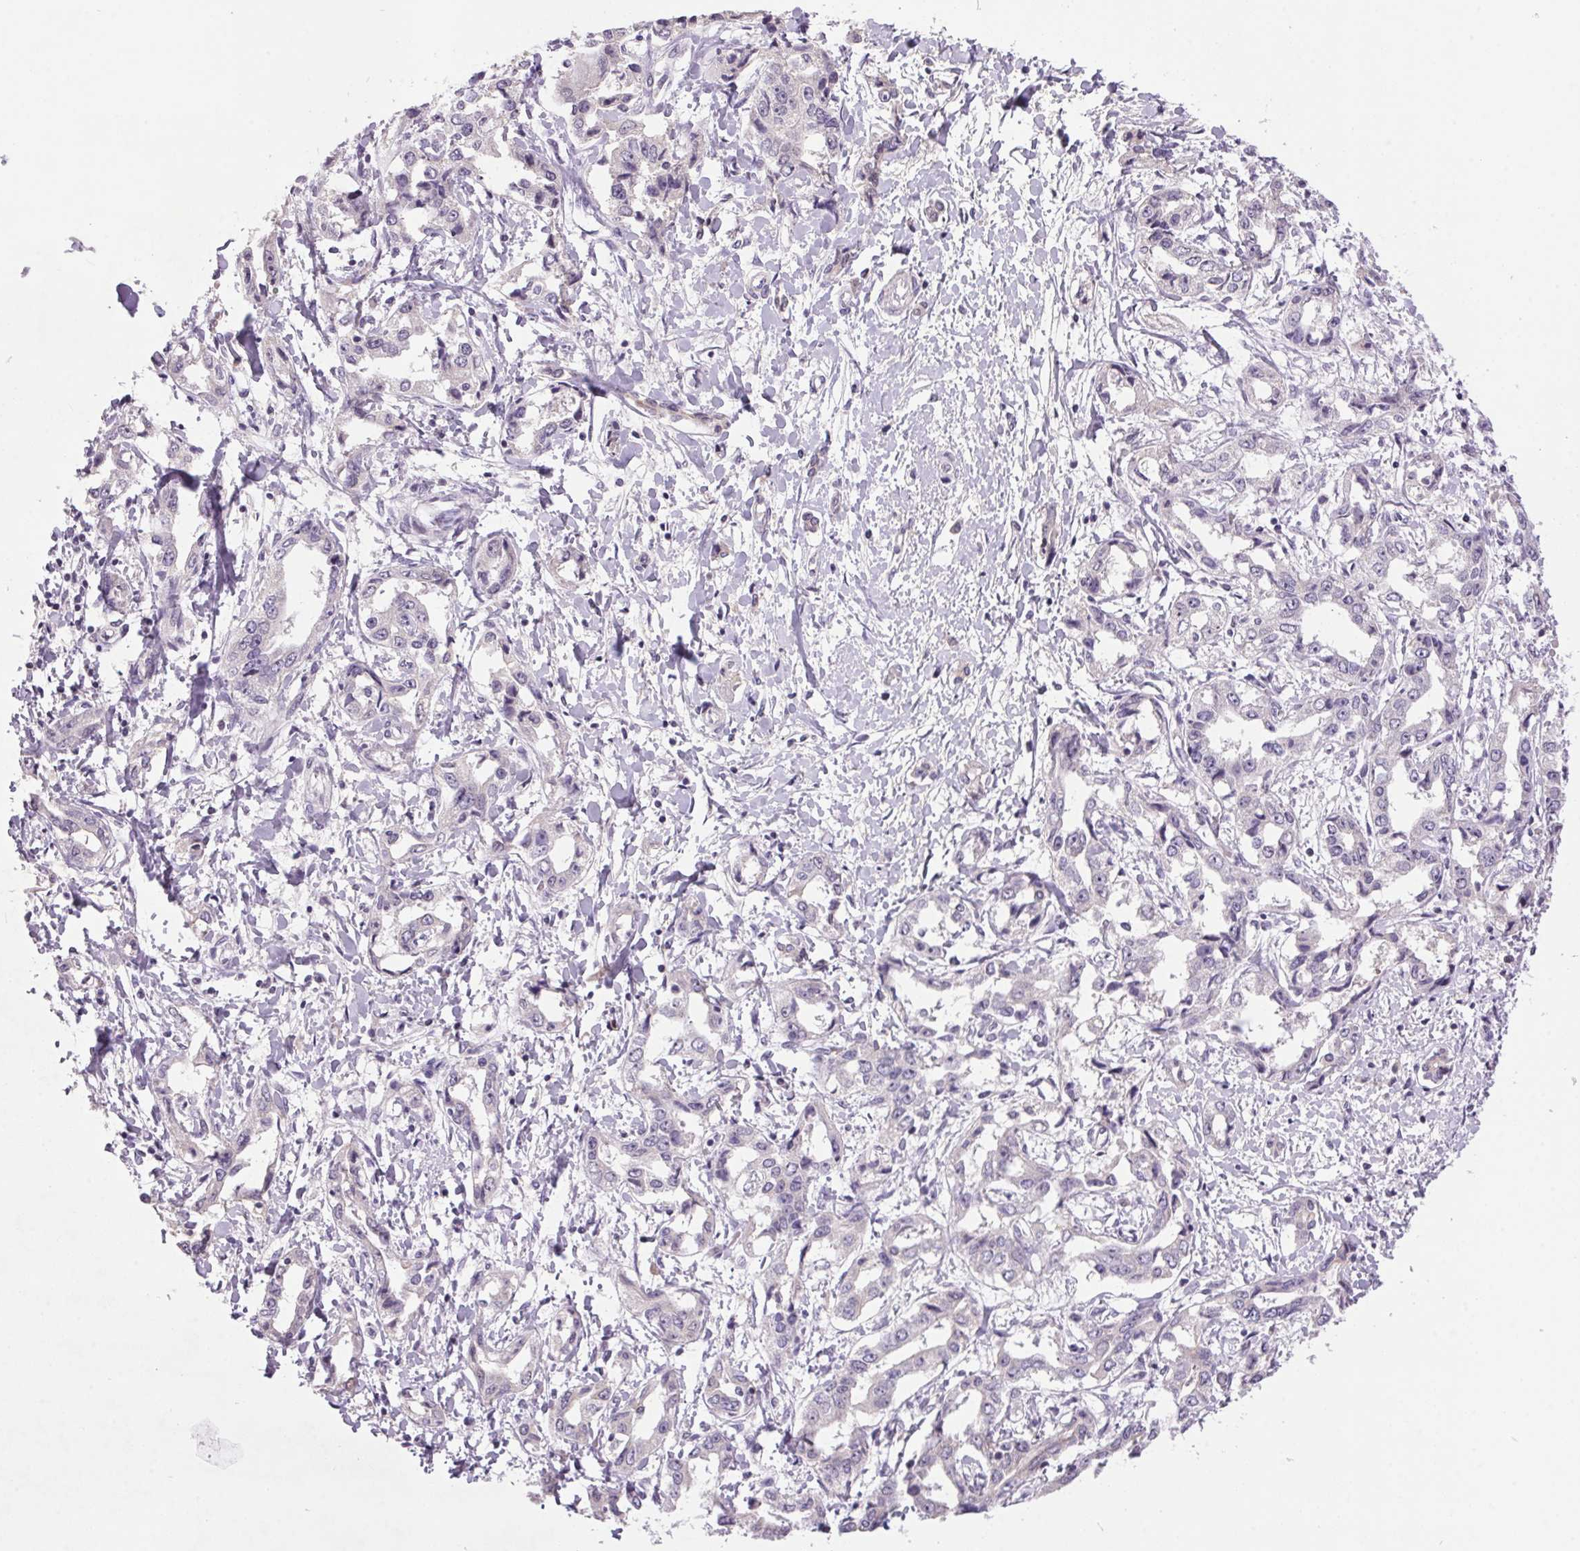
{"staining": {"intensity": "negative", "quantity": "none", "location": "none"}, "tissue": "liver cancer", "cell_type": "Tumor cells", "image_type": "cancer", "snomed": [{"axis": "morphology", "description": "Cholangiocarcinoma"}, {"axis": "topography", "description": "Liver"}], "caption": "DAB (3,3'-diaminobenzidine) immunohistochemical staining of liver cancer shows no significant staining in tumor cells.", "gene": "TRDN", "patient": {"sex": "male", "age": 59}}